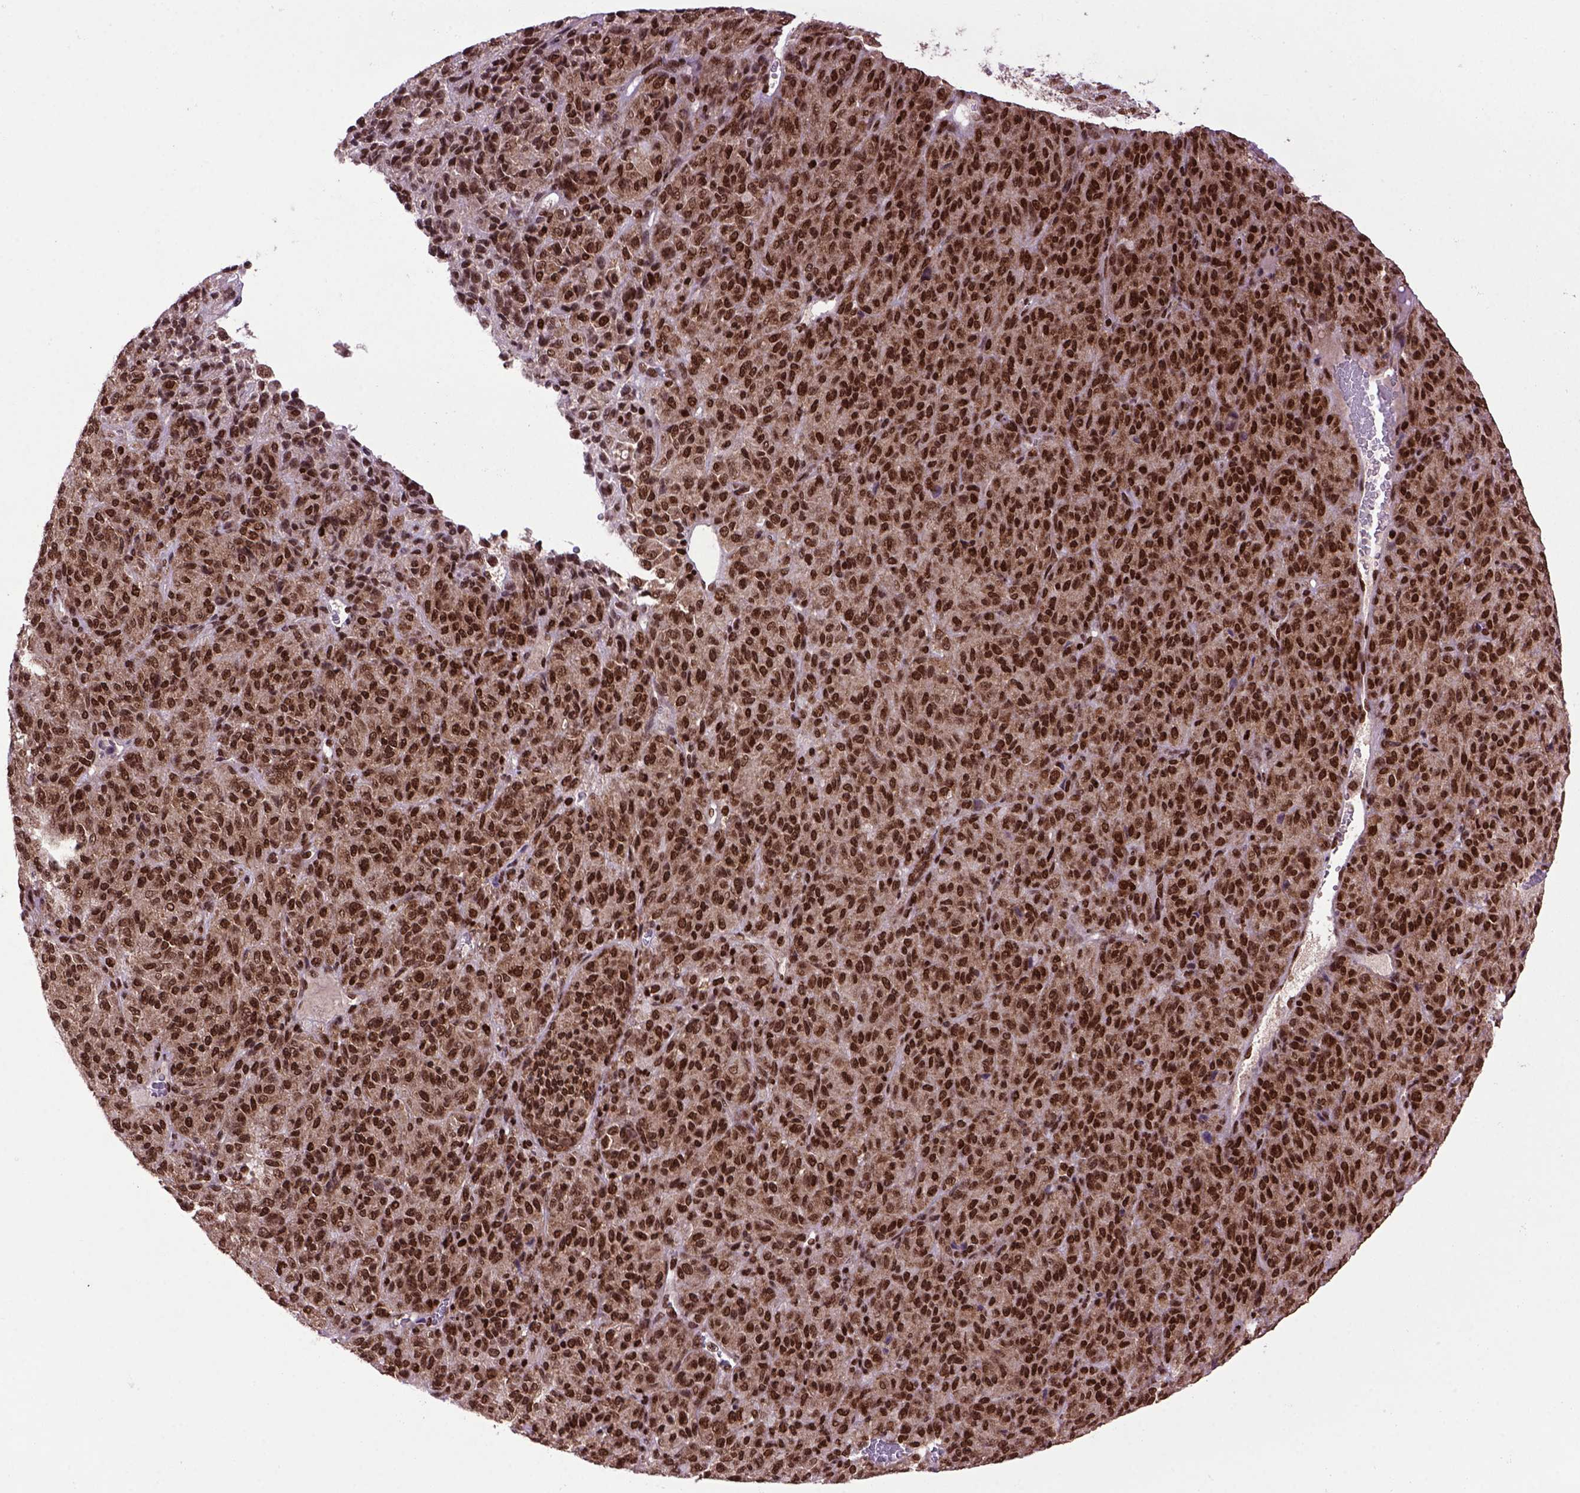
{"staining": {"intensity": "strong", "quantity": ">75%", "location": "nuclear"}, "tissue": "melanoma", "cell_type": "Tumor cells", "image_type": "cancer", "snomed": [{"axis": "morphology", "description": "Malignant melanoma, Metastatic site"}, {"axis": "topography", "description": "Brain"}], "caption": "A brown stain labels strong nuclear expression of a protein in human melanoma tumor cells.", "gene": "CELF1", "patient": {"sex": "female", "age": 56}}